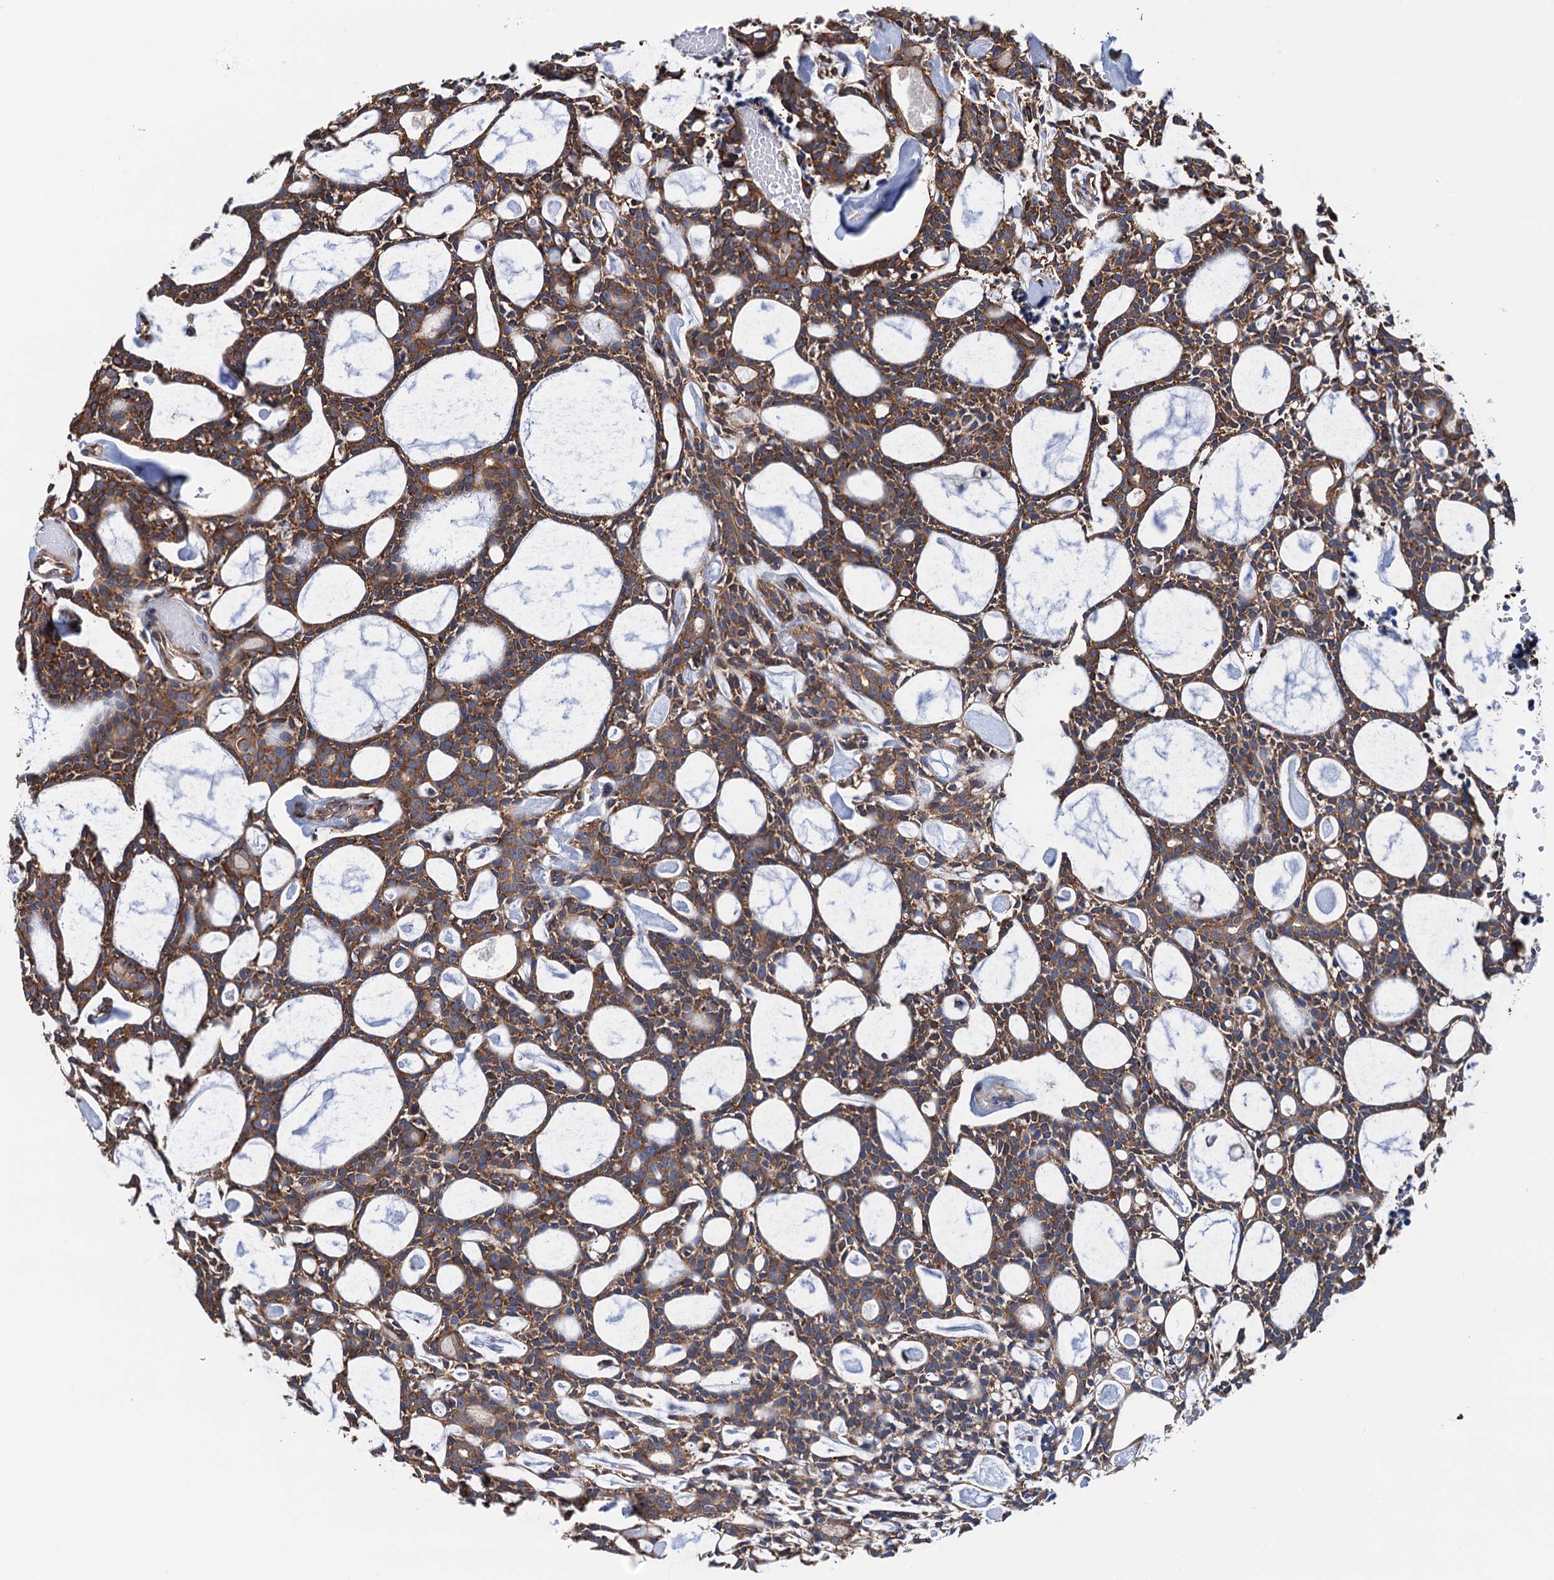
{"staining": {"intensity": "moderate", "quantity": ">75%", "location": "cytoplasmic/membranous"}, "tissue": "head and neck cancer", "cell_type": "Tumor cells", "image_type": "cancer", "snomed": [{"axis": "morphology", "description": "Adenocarcinoma, NOS"}, {"axis": "topography", "description": "Salivary gland"}, {"axis": "topography", "description": "Head-Neck"}], "caption": "Immunohistochemical staining of human head and neck adenocarcinoma shows medium levels of moderate cytoplasmic/membranous protein positivity in about >75% of tumor cells.", "gene": "SLC12A7", "patient": {"sex": "male", "age": 55}}